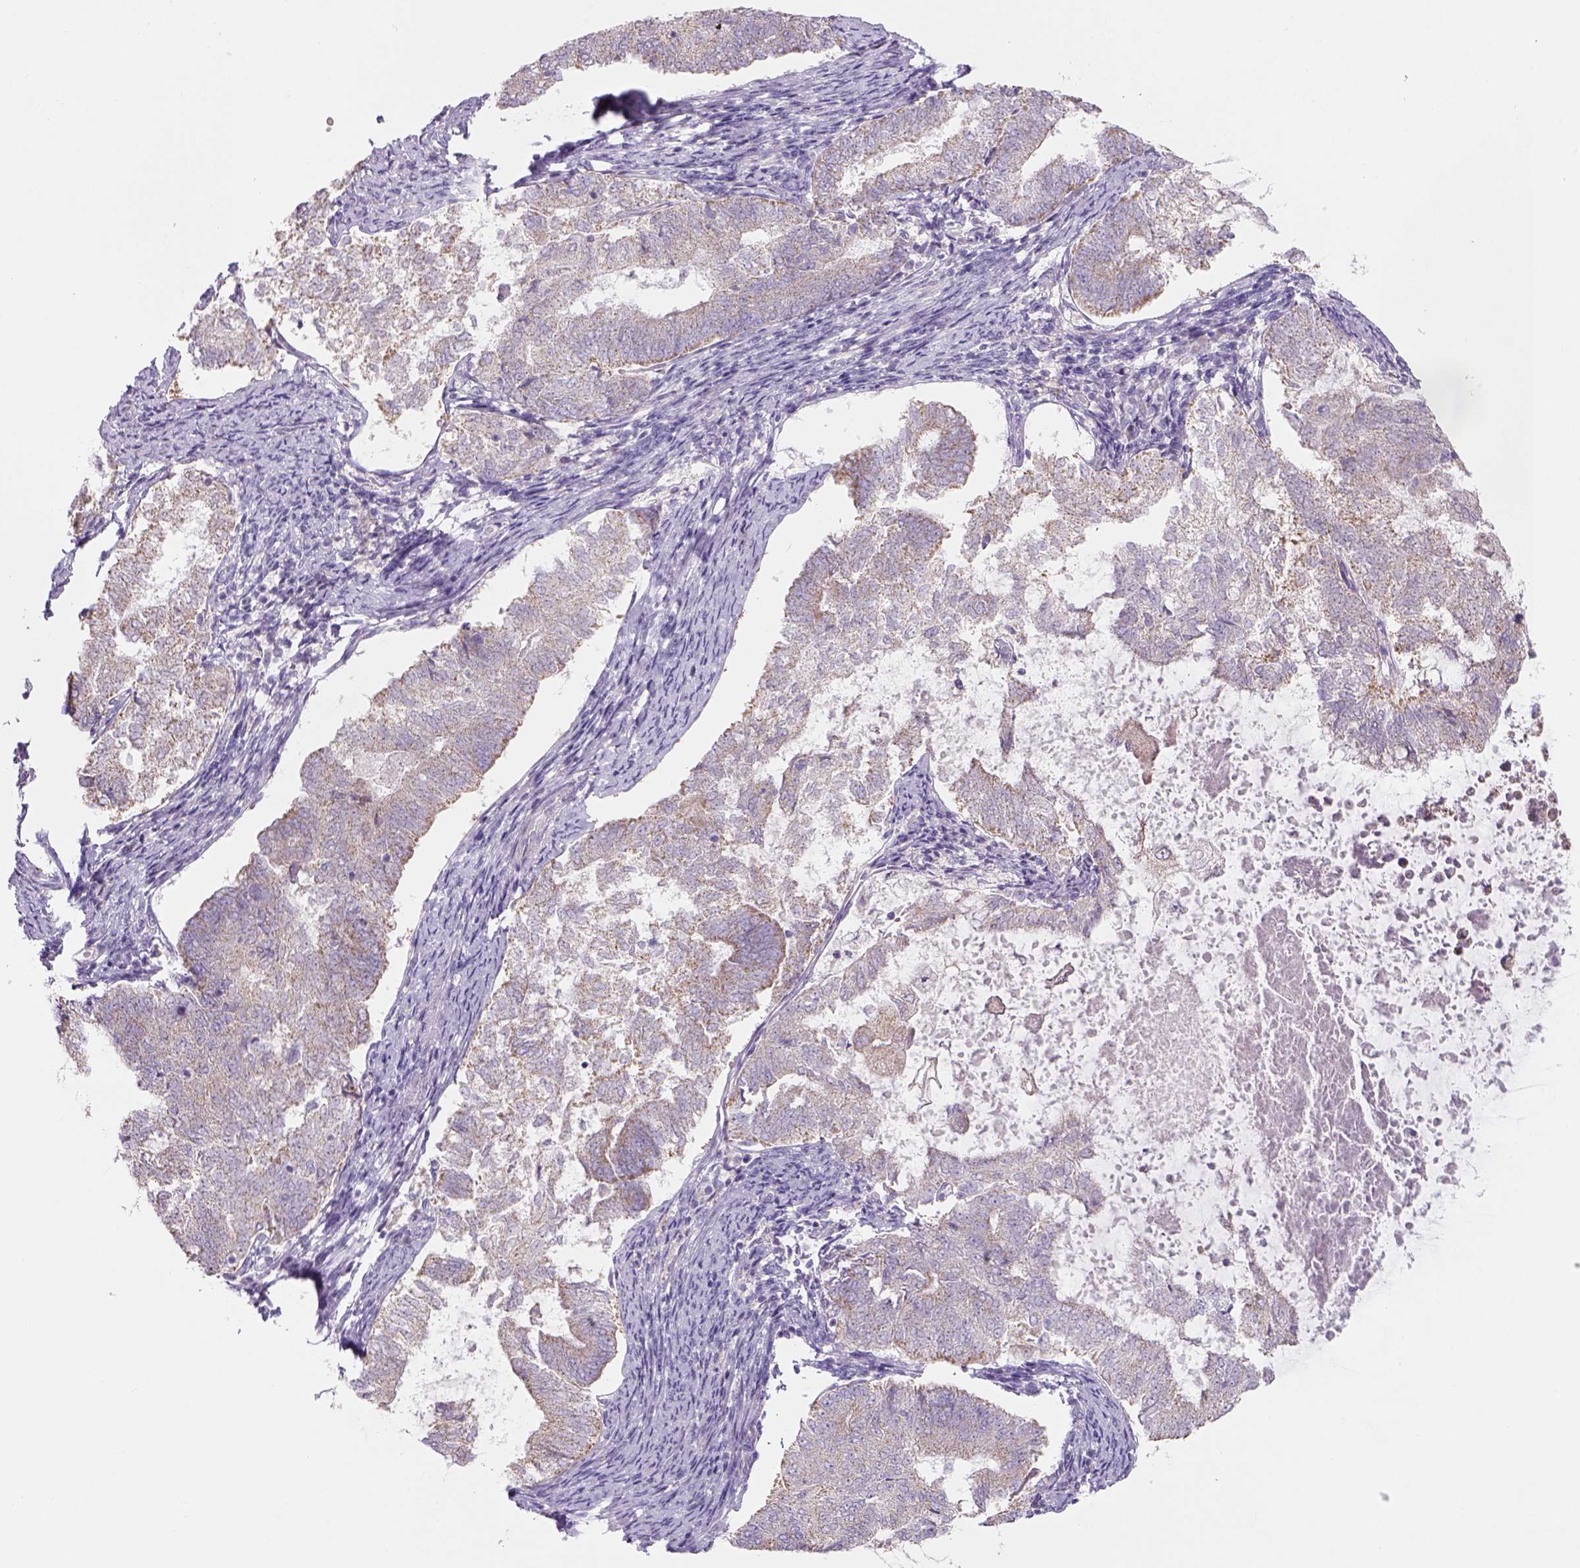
{"staining": {"intensity": "weak", "quantity": "<25%", "location": "cytoplasmic/membranous"}, "tissue": "endometrial cancer", "cell_type": "Tumor cells", "image_type": "cancer", "snomed": [{"axis": "morphology", "description": "Adenocarcinoma, NOS"}, {"axis": "topography", "description": "Endometrium"}], "caption": "This is an immunohistochemistry (IHC) micrograph of human endometrial cancer. There is no positivity in tumor cells.", "gene": "ADGRV1", "patient": {"sex": "female", "age": 65}}